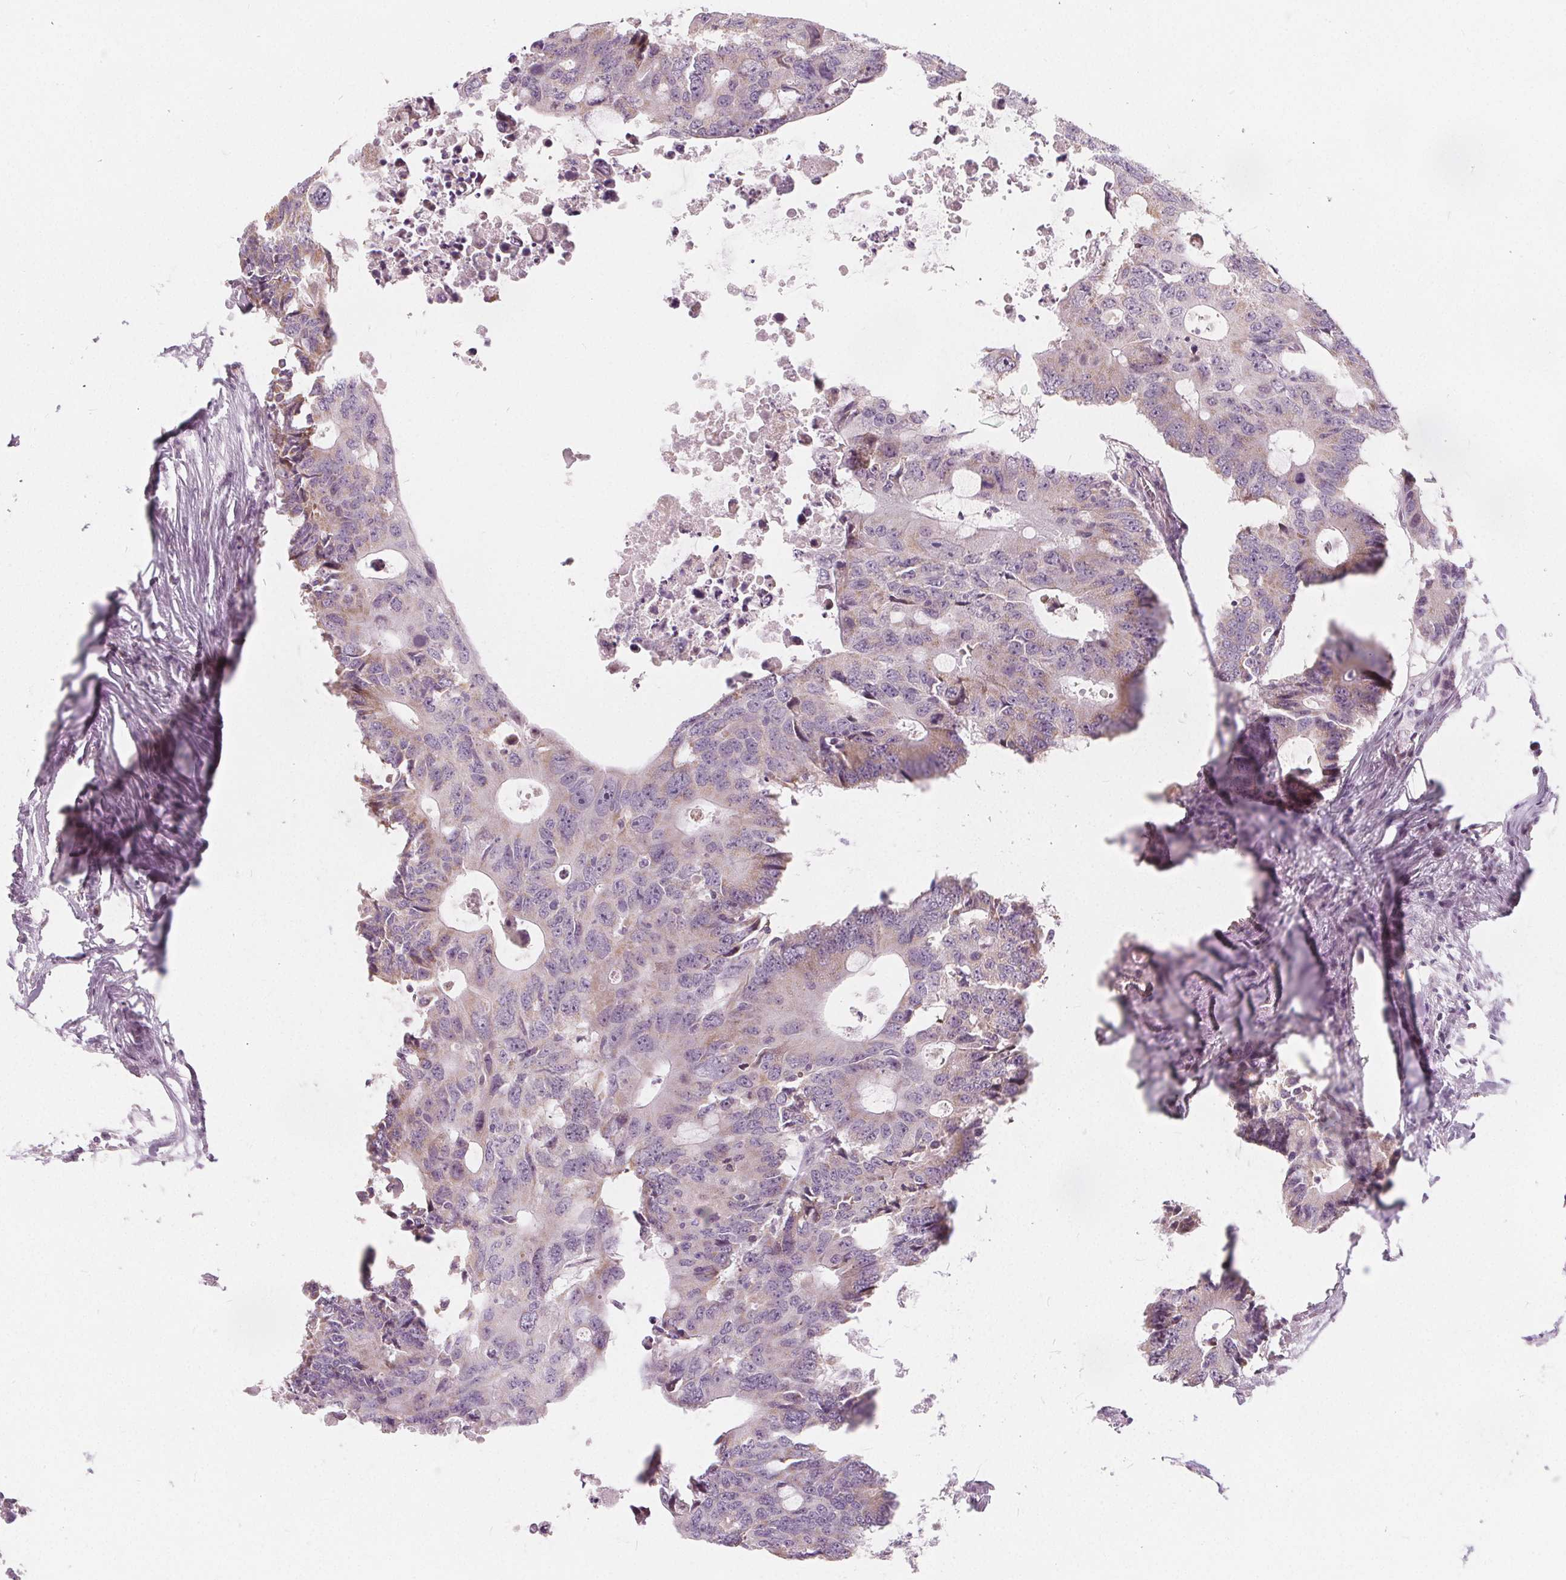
{"staining": {"intensity": "weak", "quantity": "25%-75%", "location": "cytoplasmic/membranous"}, "tissue": "colorectal cancer", "cell_type": "Tumor cells", "image_type": "cancer", "snomed": [{"axis": "morphology", "description": "Adenocarcinoma, NOS"}, {"axis": "topography", "description": "Colon"}], "caption": "A photomicrograph of human colorectal cancer stained for a protein shows weak cytoplasmic/membranous brown staining in tumor cells.", "gene": "NUP210L", "patient": {"sex": "male", "age": 71}}